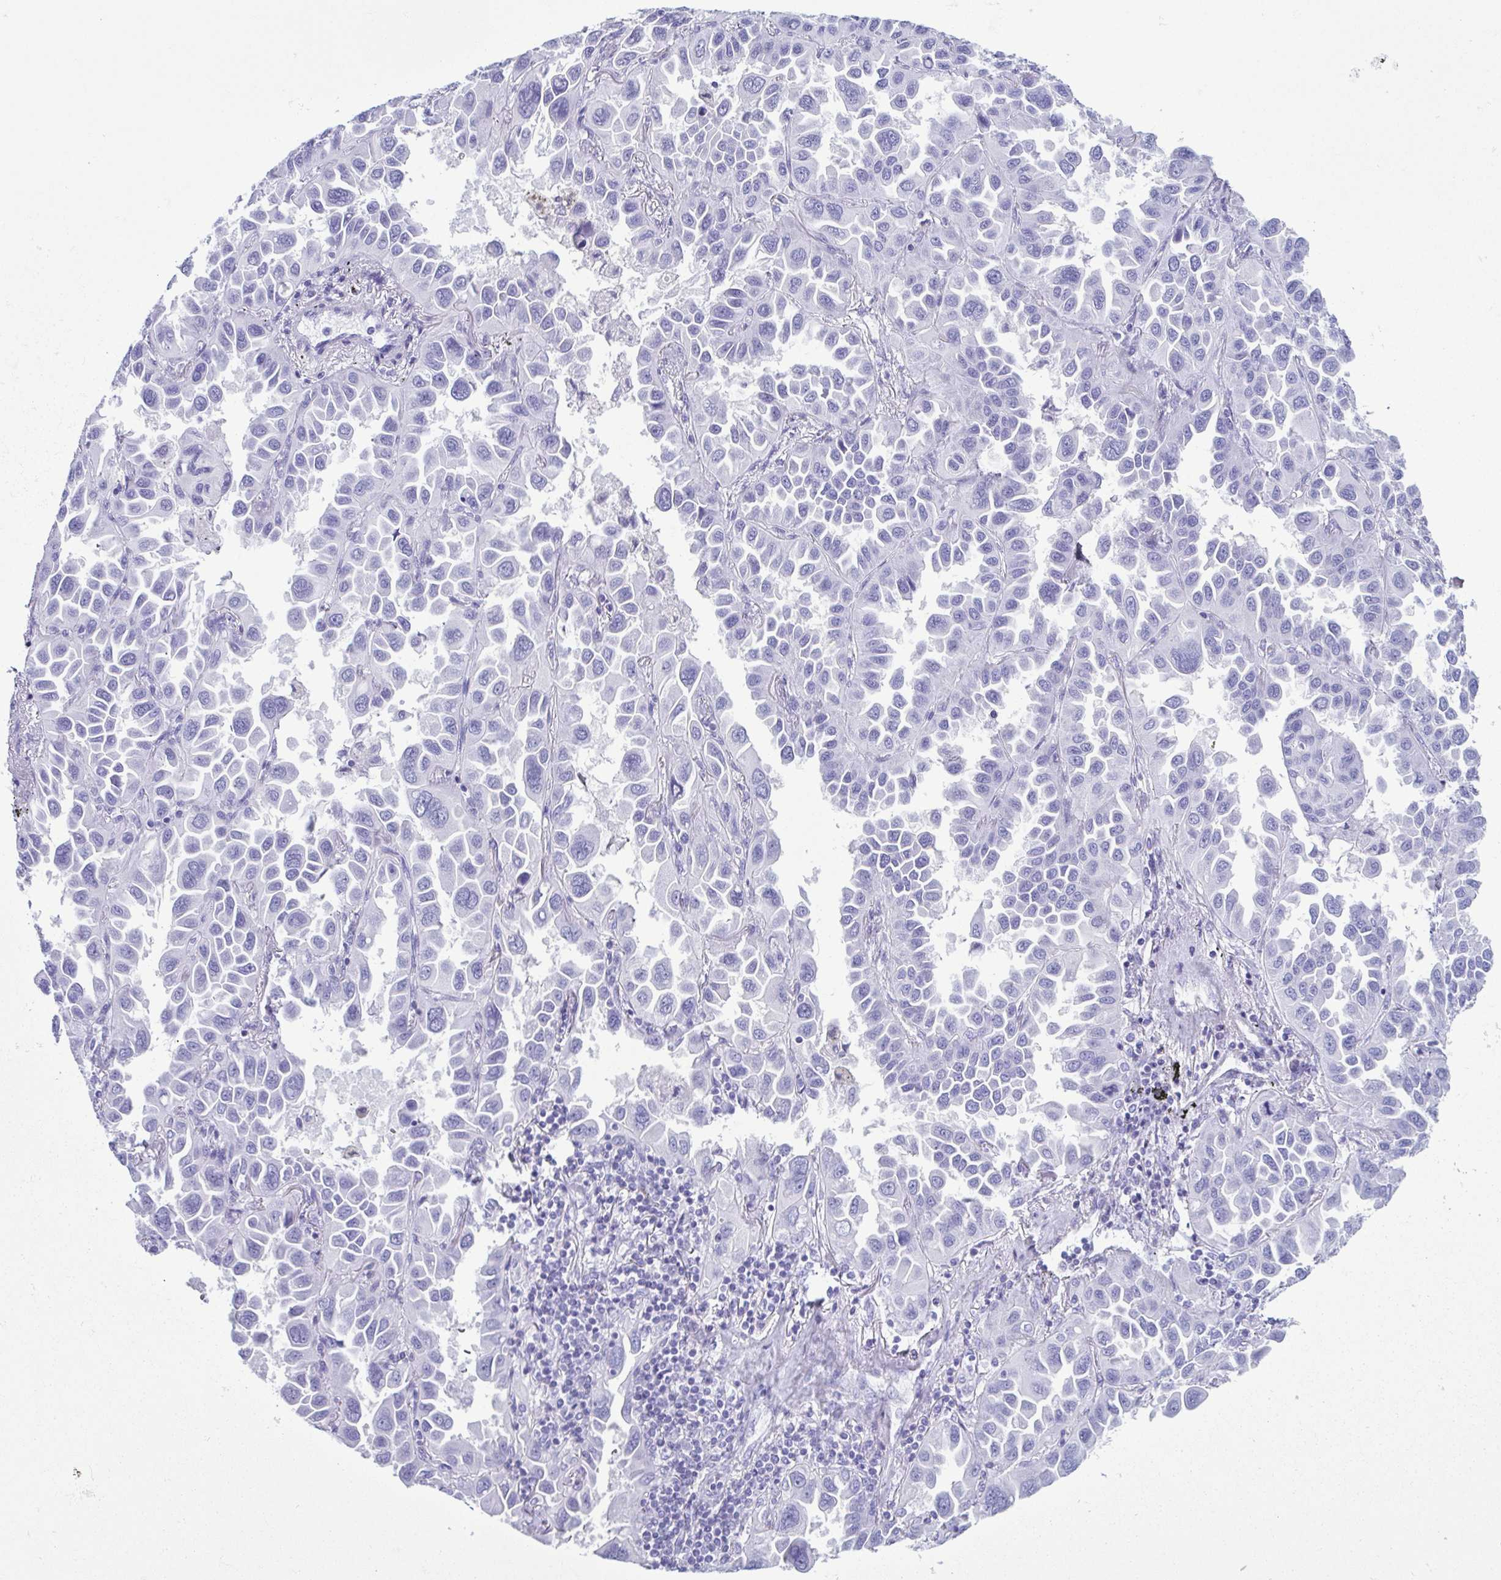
{"staining": {"intensity": "negative", "quantity": "none", "location": "none"}, "tissue": "lung cancer", "cell_type": "Tumor cells", "image_type": "cancer", "snomed": [{"axis": "morphology", "description": "Adenocarcinoma, NOS"}, {"axis": "topography", "description": "Lung"}], "caption": "Tumor cells show no significant positivity in adenocarcinoma (lung). (Stains: DAB (3,3'-diaminobenzidine) immunohistochemistry with hematoxylin counter stain, Microscopy: brightfield microscopy at high magnification).", "gene": "LTF", "patient": {"sex": "male", "age": 64}}